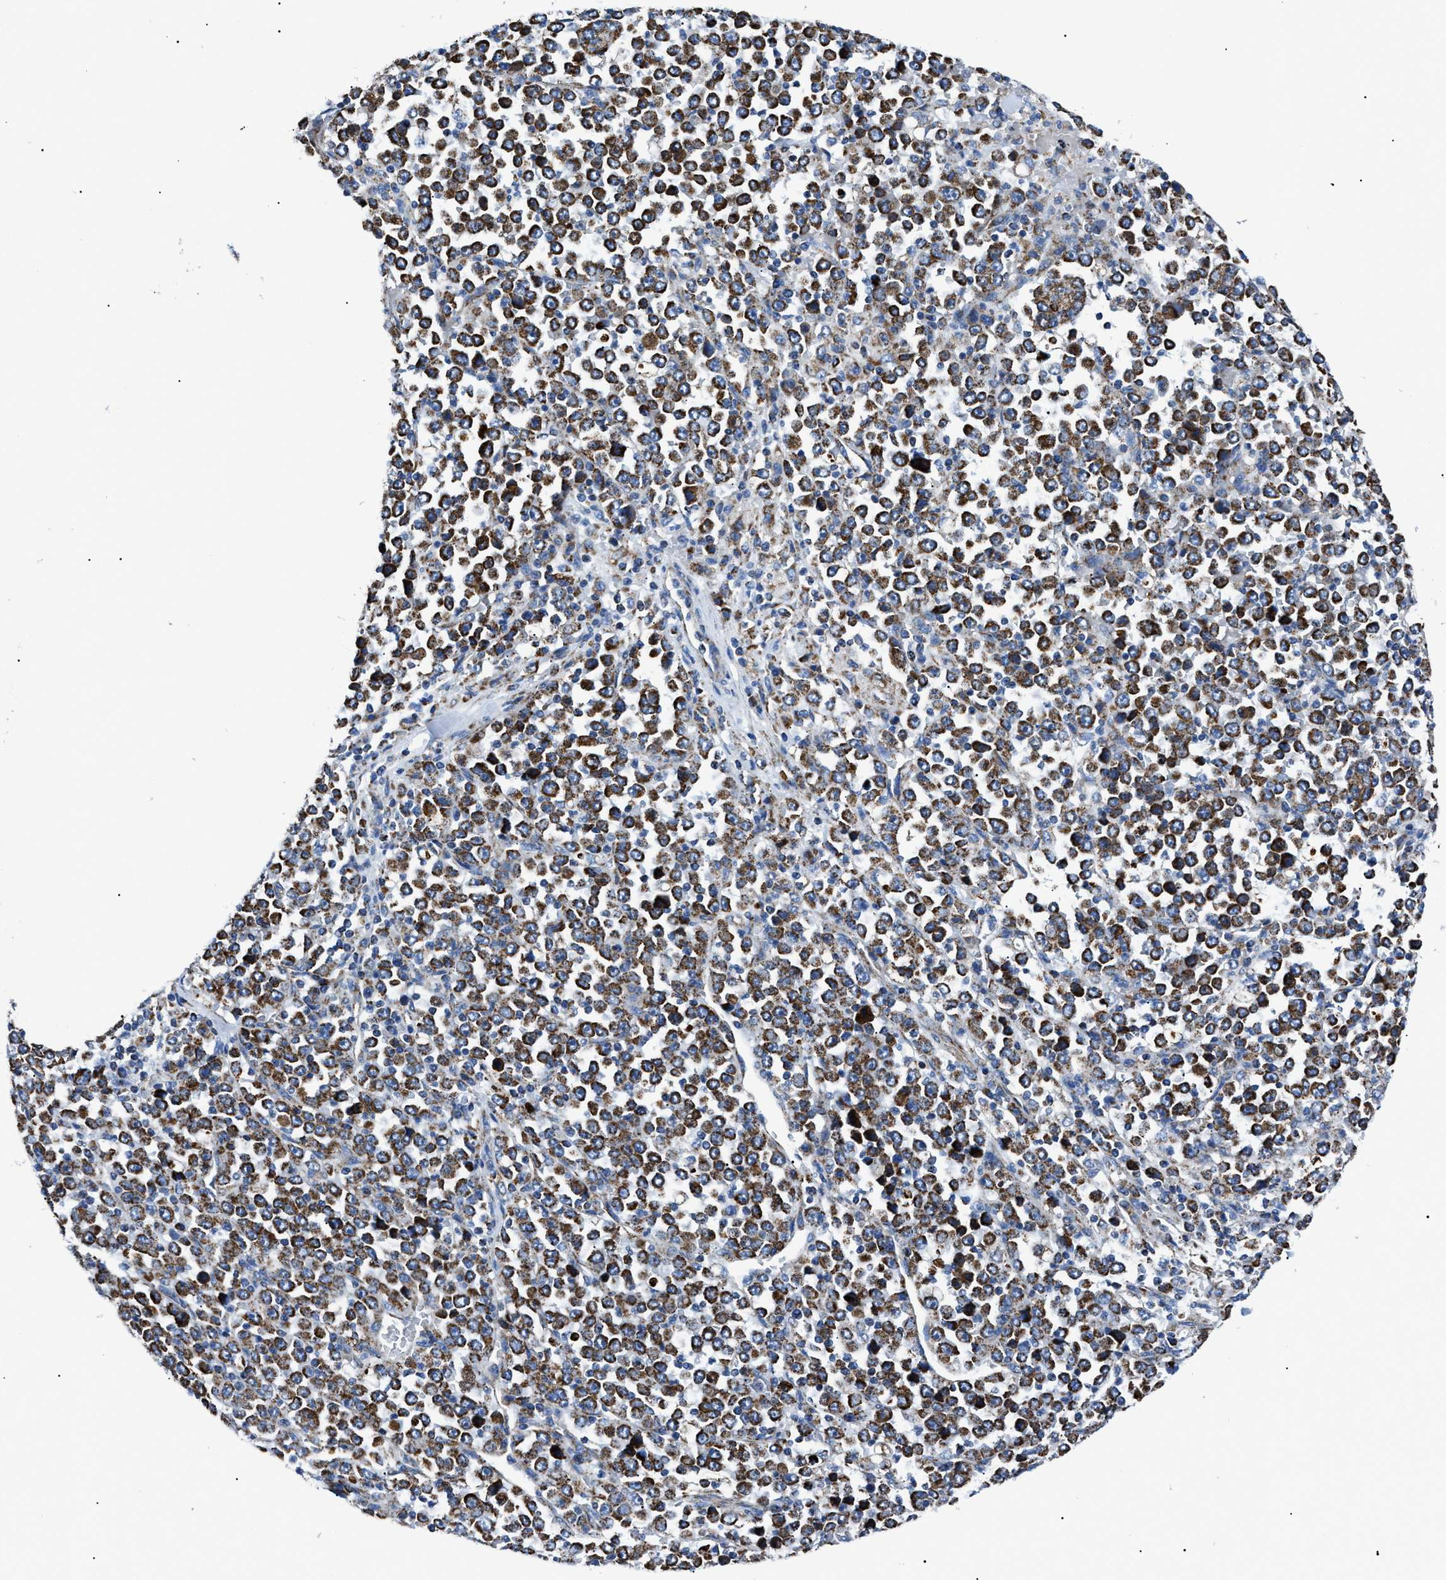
{"staining": {"intensity": "strong", "quantity": ">75%", "location": "cytoplasmic/membranous"}, "tissue": "stomach cancer", "cell_type": "Tumor cells", "image_type": "cancer", "snomed": [{"axis": "morphology", "description": "Normal tissue, NOS"}, {"axis": "morphology", "description": "Adenocarcinoma, NOS"}, {"axis": "topography", "description": "Stomach, upper"}, {"axis": "topography", "description": "Stomach"}], "caption": "A brown stain highlights strong cytoplasmic/membranous staining of a protein in stomach adenocarcinoma tumor cells.", "gene": "PHB2", "patient": {"sex": "male", "age": 59}}